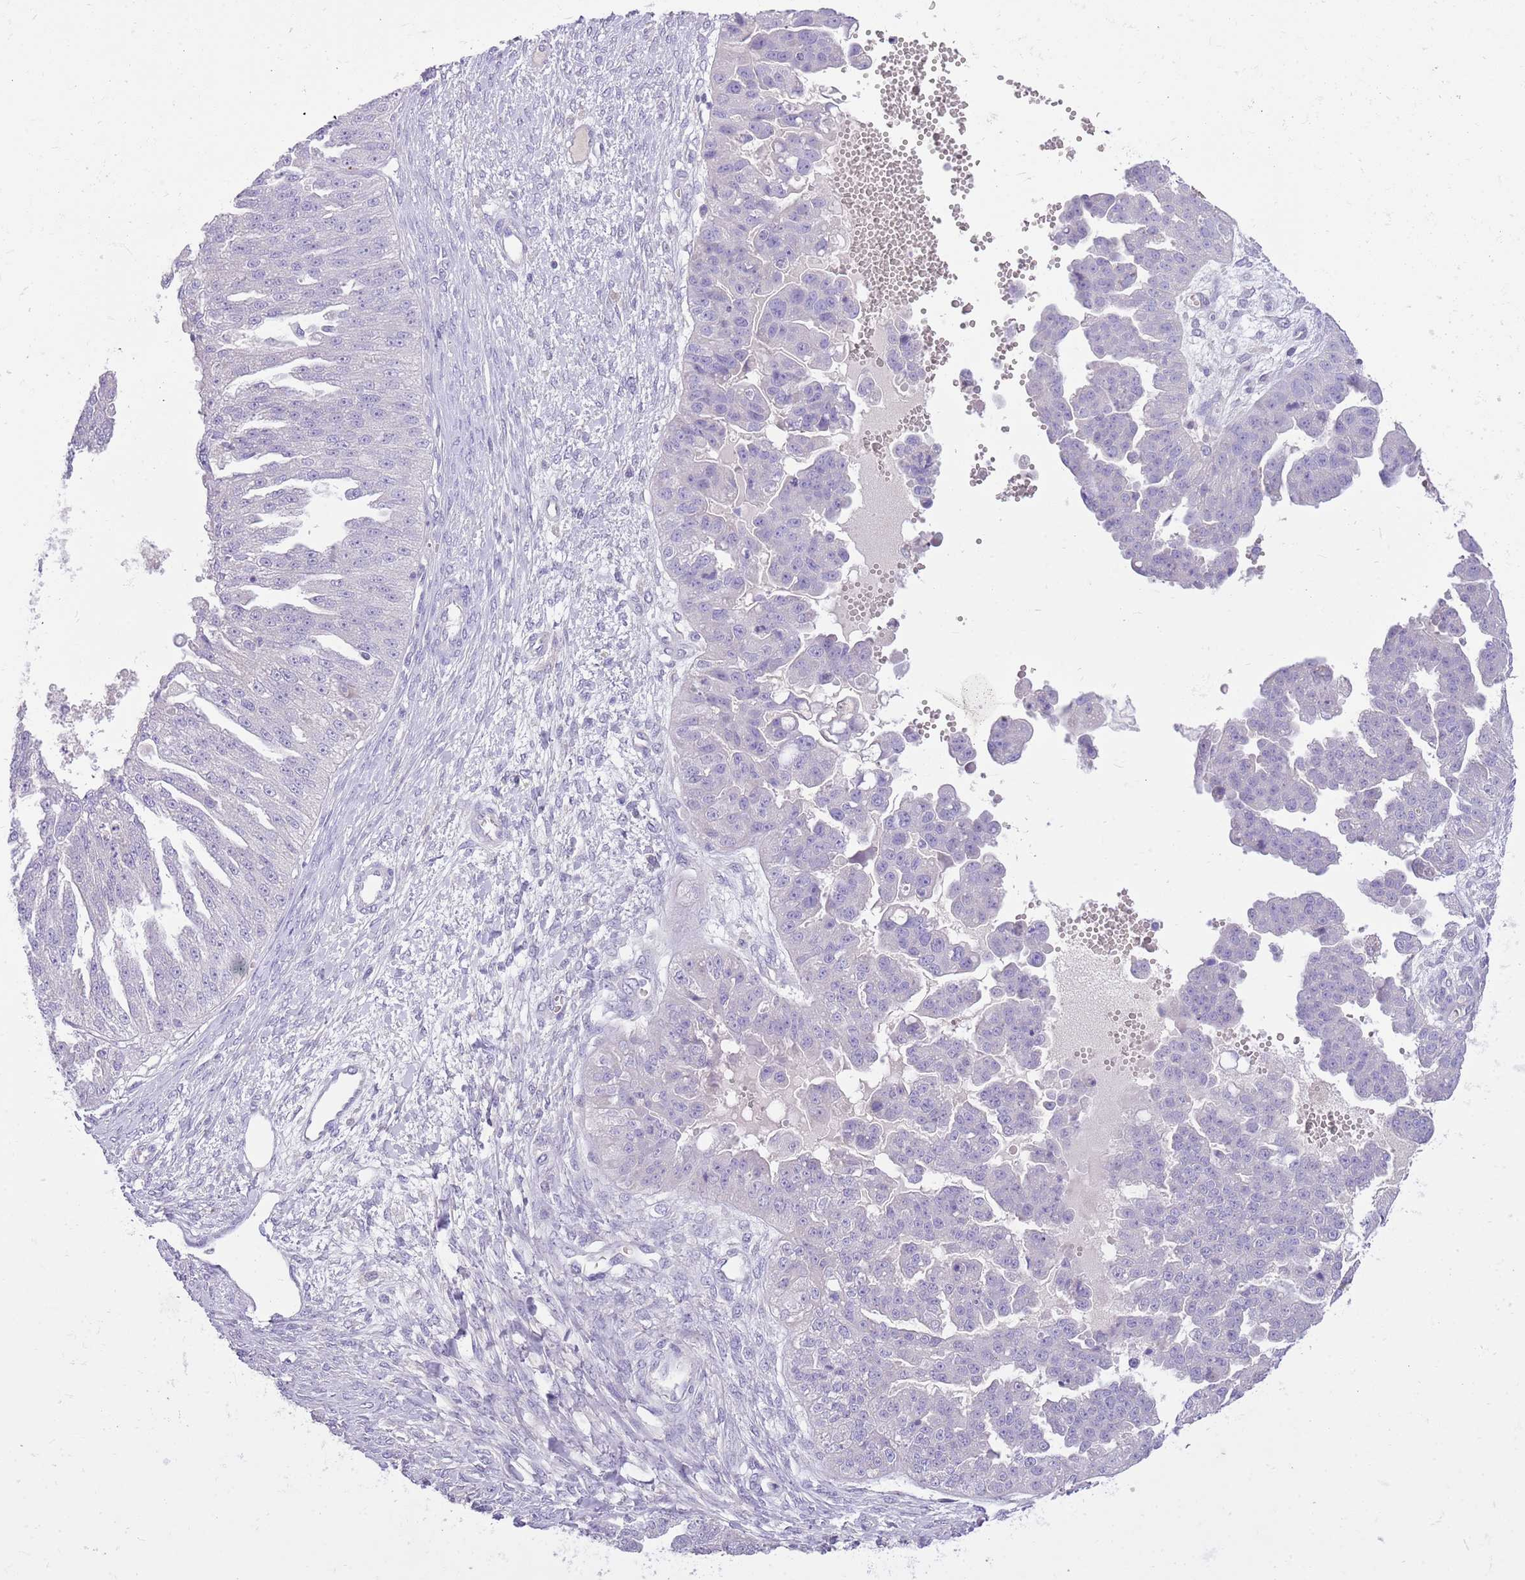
{"staining": {"intensity": "negative", "quantity": "none", "location": "none"}, "tissue": "ovarian cancer", "cell_type": "Tumor cells", "image_type": "cancer", "snomed": [{"axis": "morphology", "description": "Cystadenocarcinoma, serous, NOS"}, {"axis": "topography", "description": "Ovary"}], "caption": "This is an immunohistochemistry histopathology image of human ovarian cancer. There is no positivity in tumor cells.", "gene": "SFTPA1", "patient": {"sex": "female", "age": 58}}